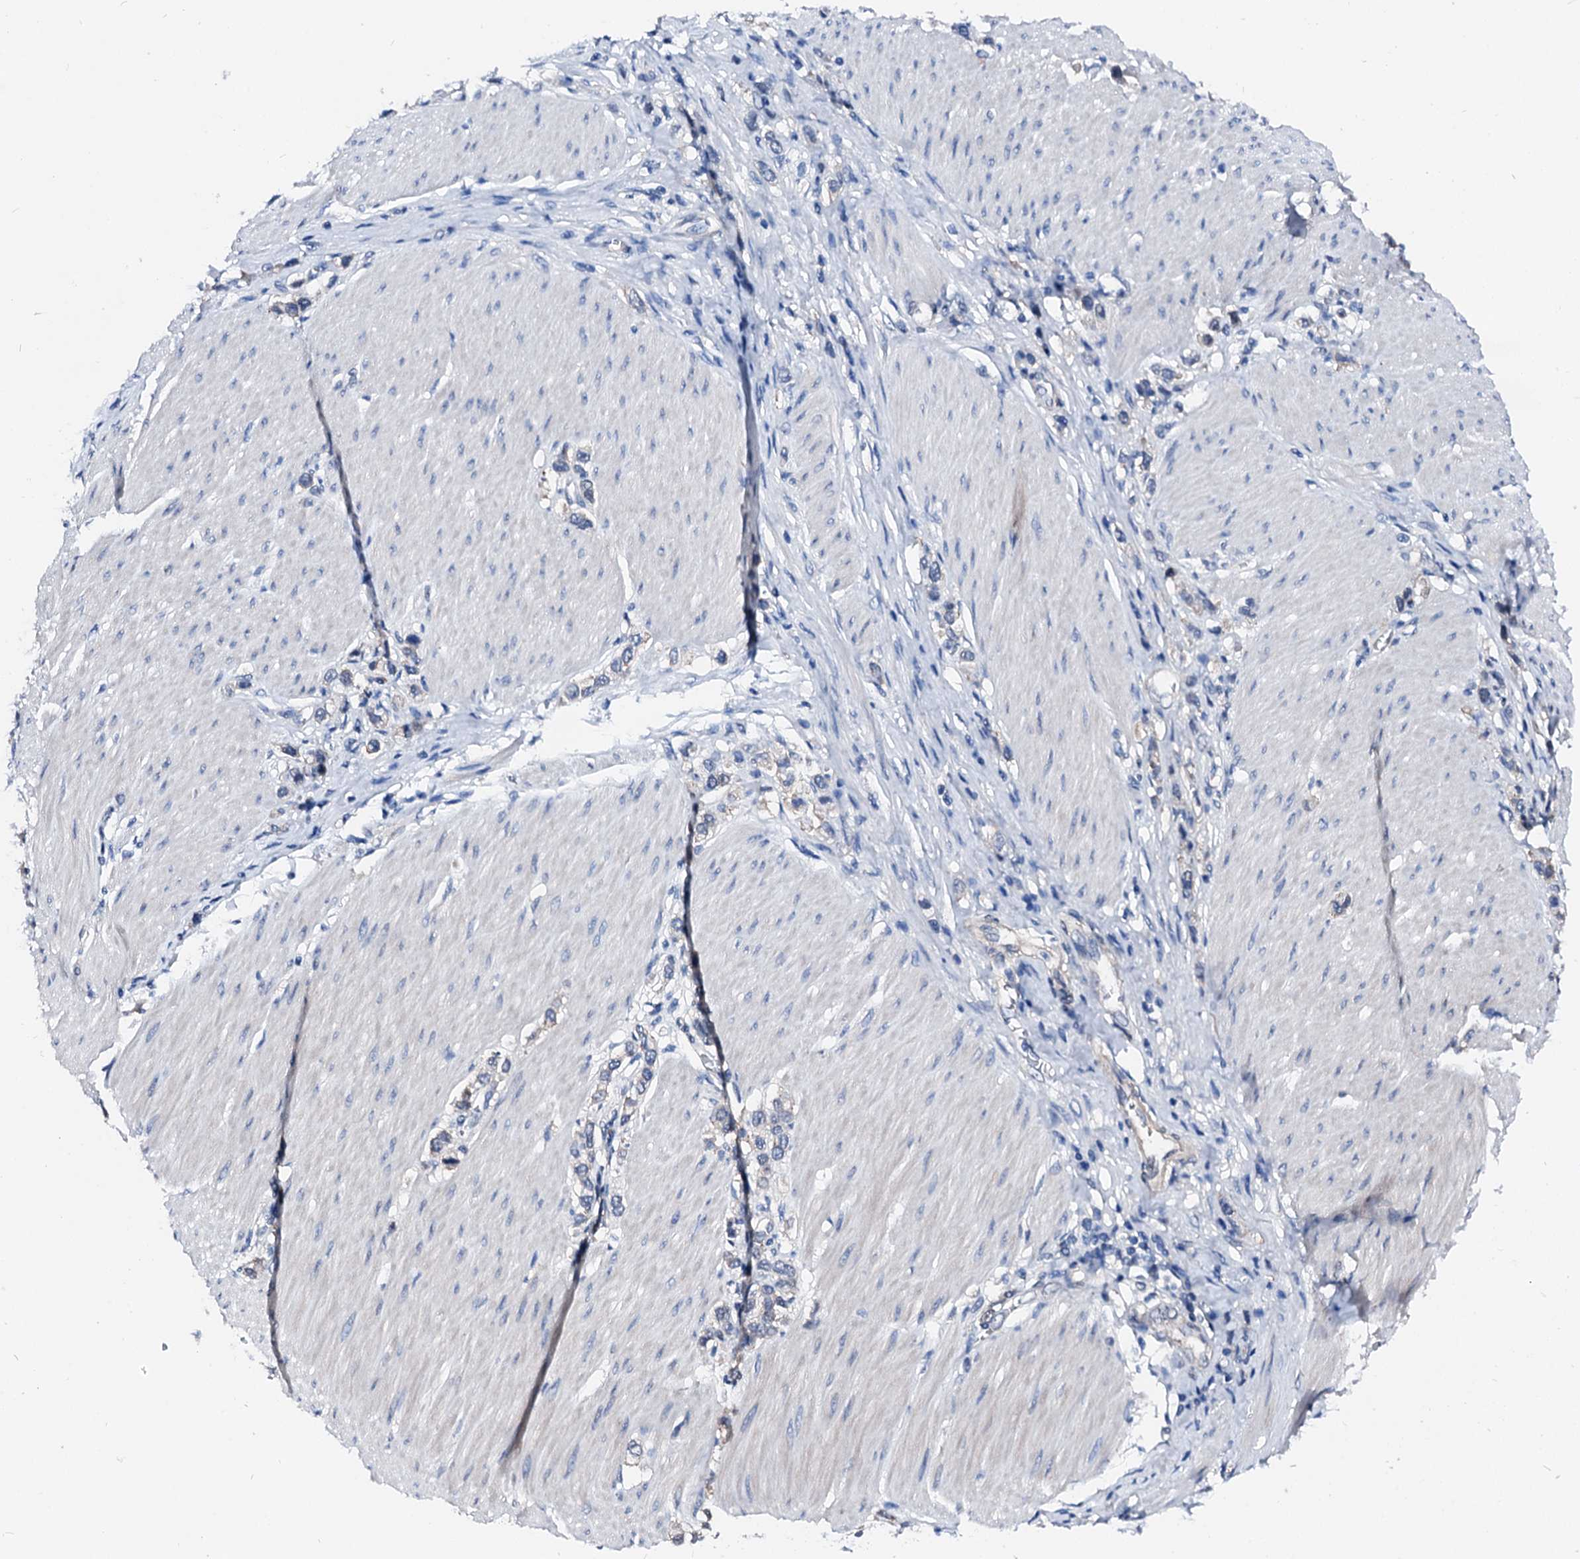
{"staining": {"intensity": "negative", "quantity": "none", "location": "none"}, "tissue": "stomach cancer", "cell_type": "Tumor cells", "image_type": "cancer", "snomed": [{"axis": "morphology", "description": "Normal tissue, NOS"}, {"axis": "morphology", "description": "Adenocarcinoma, NOS"}, {"axis": "topography", "description": "Stomach, upper"}, {"axis": "topography", "description": "Stomach"}], "caption": "A high-resolution histopathology image shows immunohistochemistry staining of stomach cancer (adenocarcinoma), which demonstrates no significant staining in tumor cells.", "gene": "CSN2", "patient": {"sex": "female", "age": 65}}